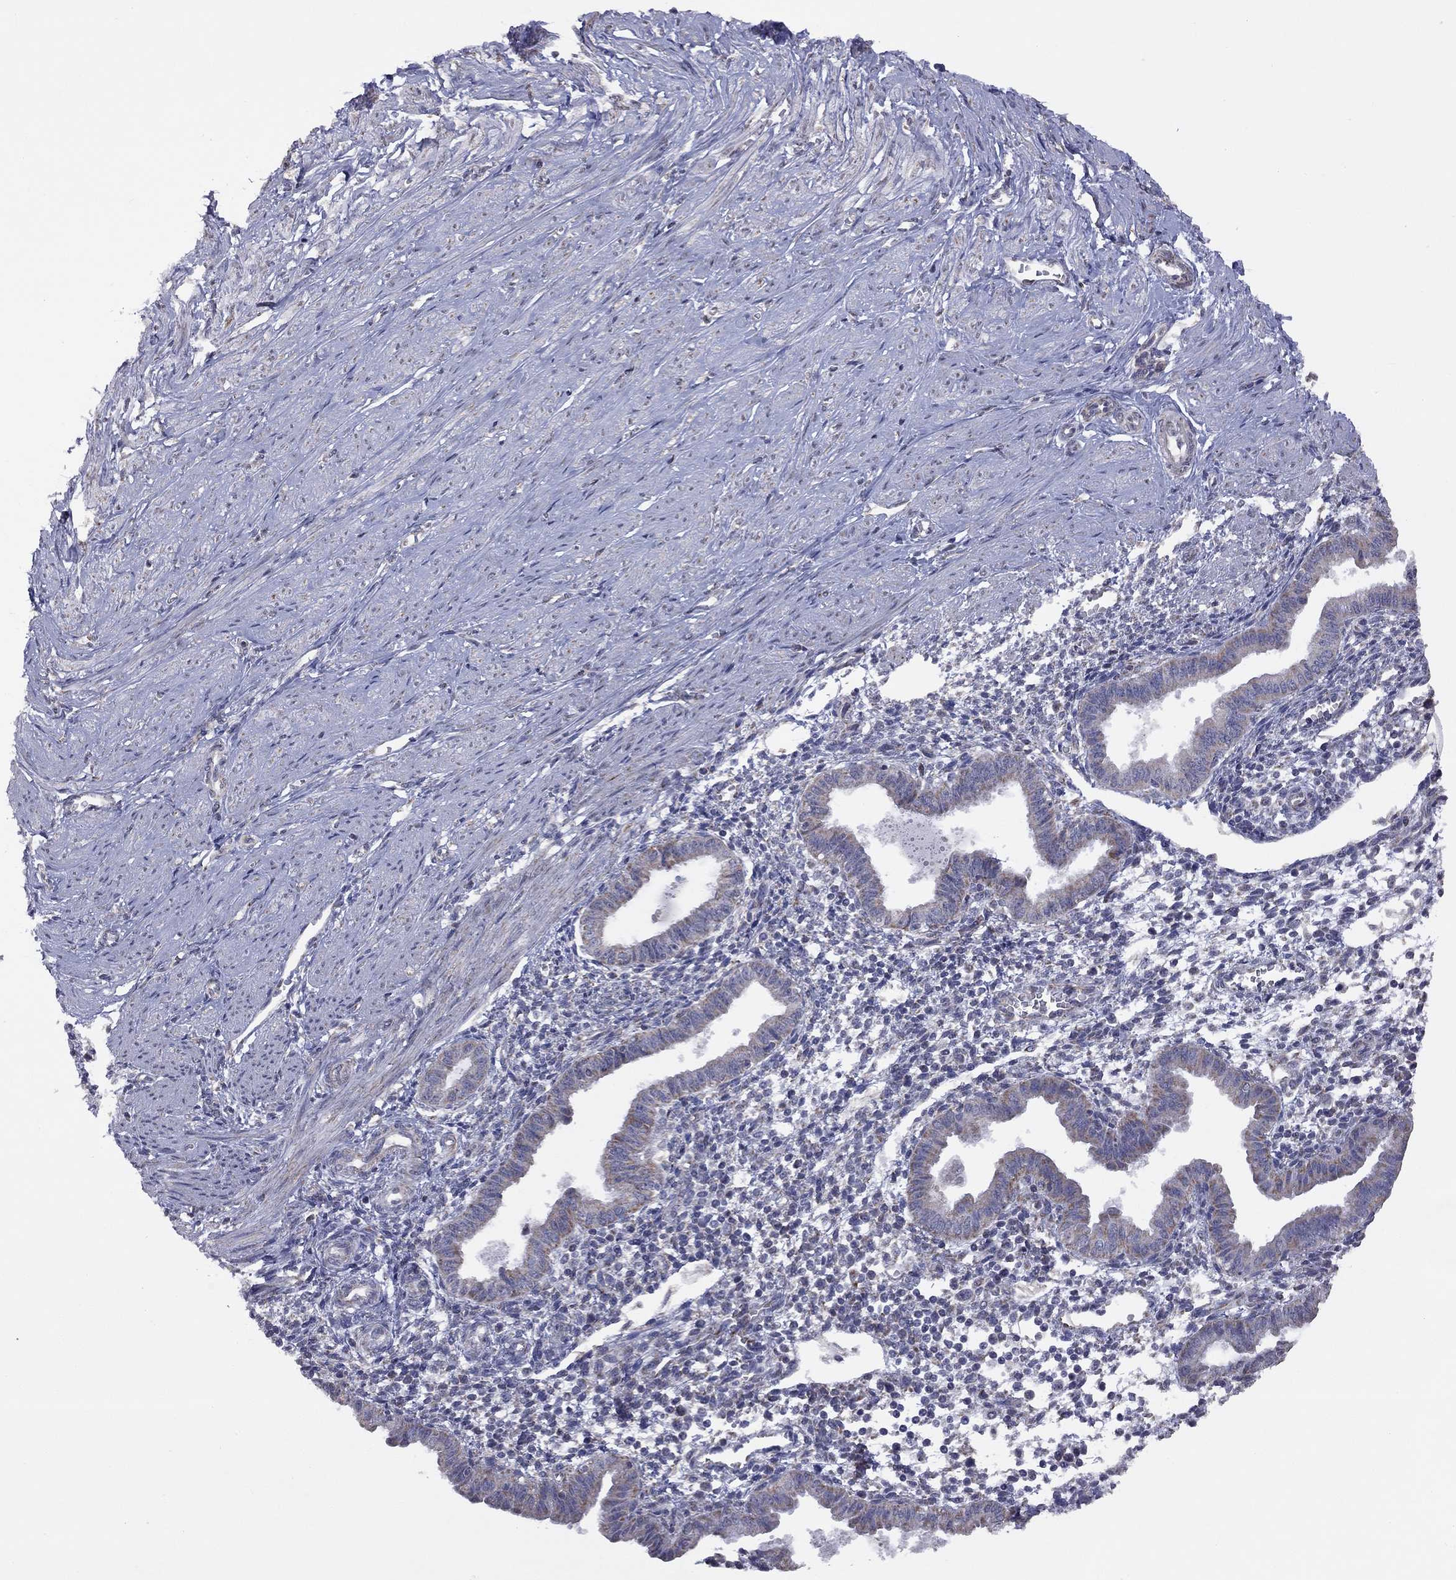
{"staining": {"intensity": "negative", "quantity": "none", "location": "none"}, "tissue": "endometrium", "cell_type": "Cells in endometrial stroma", "image_type": "normal", "snomed": [{"axis": "morphology", "description": "Normal tissue, NOS"}, {"axis": "topography", "description": "Endometrium"}], "caption": "Endometrium stained for a protein using immunohistochemistry displays no positivity cells in endometrial stroma.", "gene": "NDUFB1", "patient": {"sex": "female", "age": 37}}